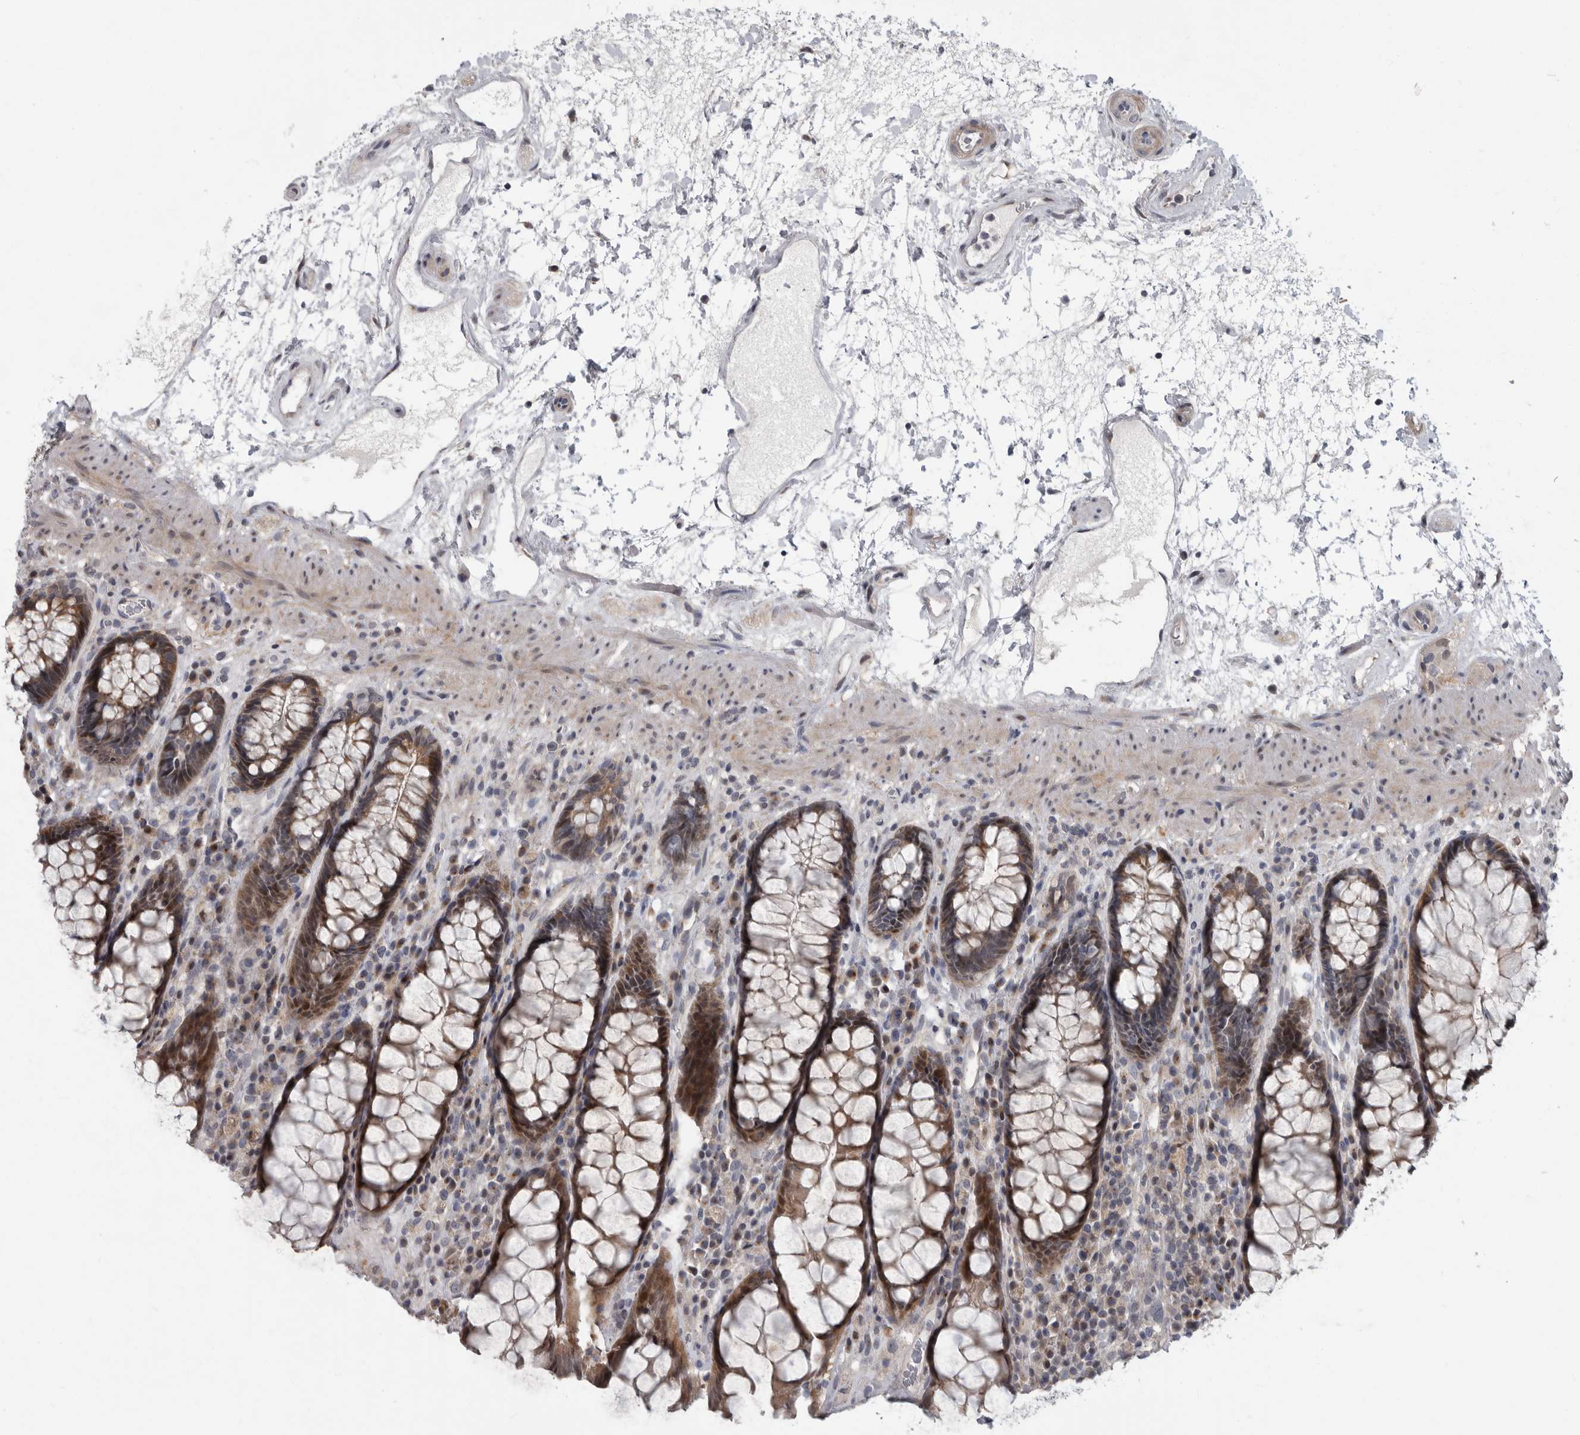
{"staining": {"intensity": "moderate", "quantity": ">75%", "location": "cytoplasmic/membranous"}, "tissue": "rectum", "cell_type": "Glandular cells", "image_type": "normal", "snomed": [{"axis": "morphology", "description": "Normal tissue, NOS"}, {"axis": "topography", "description": "Rectum"}], "caption": "A brown stain labels moderate cytoplasmic/membranous expression of a protein in glandular cells of benign human rectum. (DAB (3,3'-diaminobenzidine) IHC with brightfield microscopy, high magnification).", "gene": "PDE7A", "patient": {"sex": "male", "age": 64}}